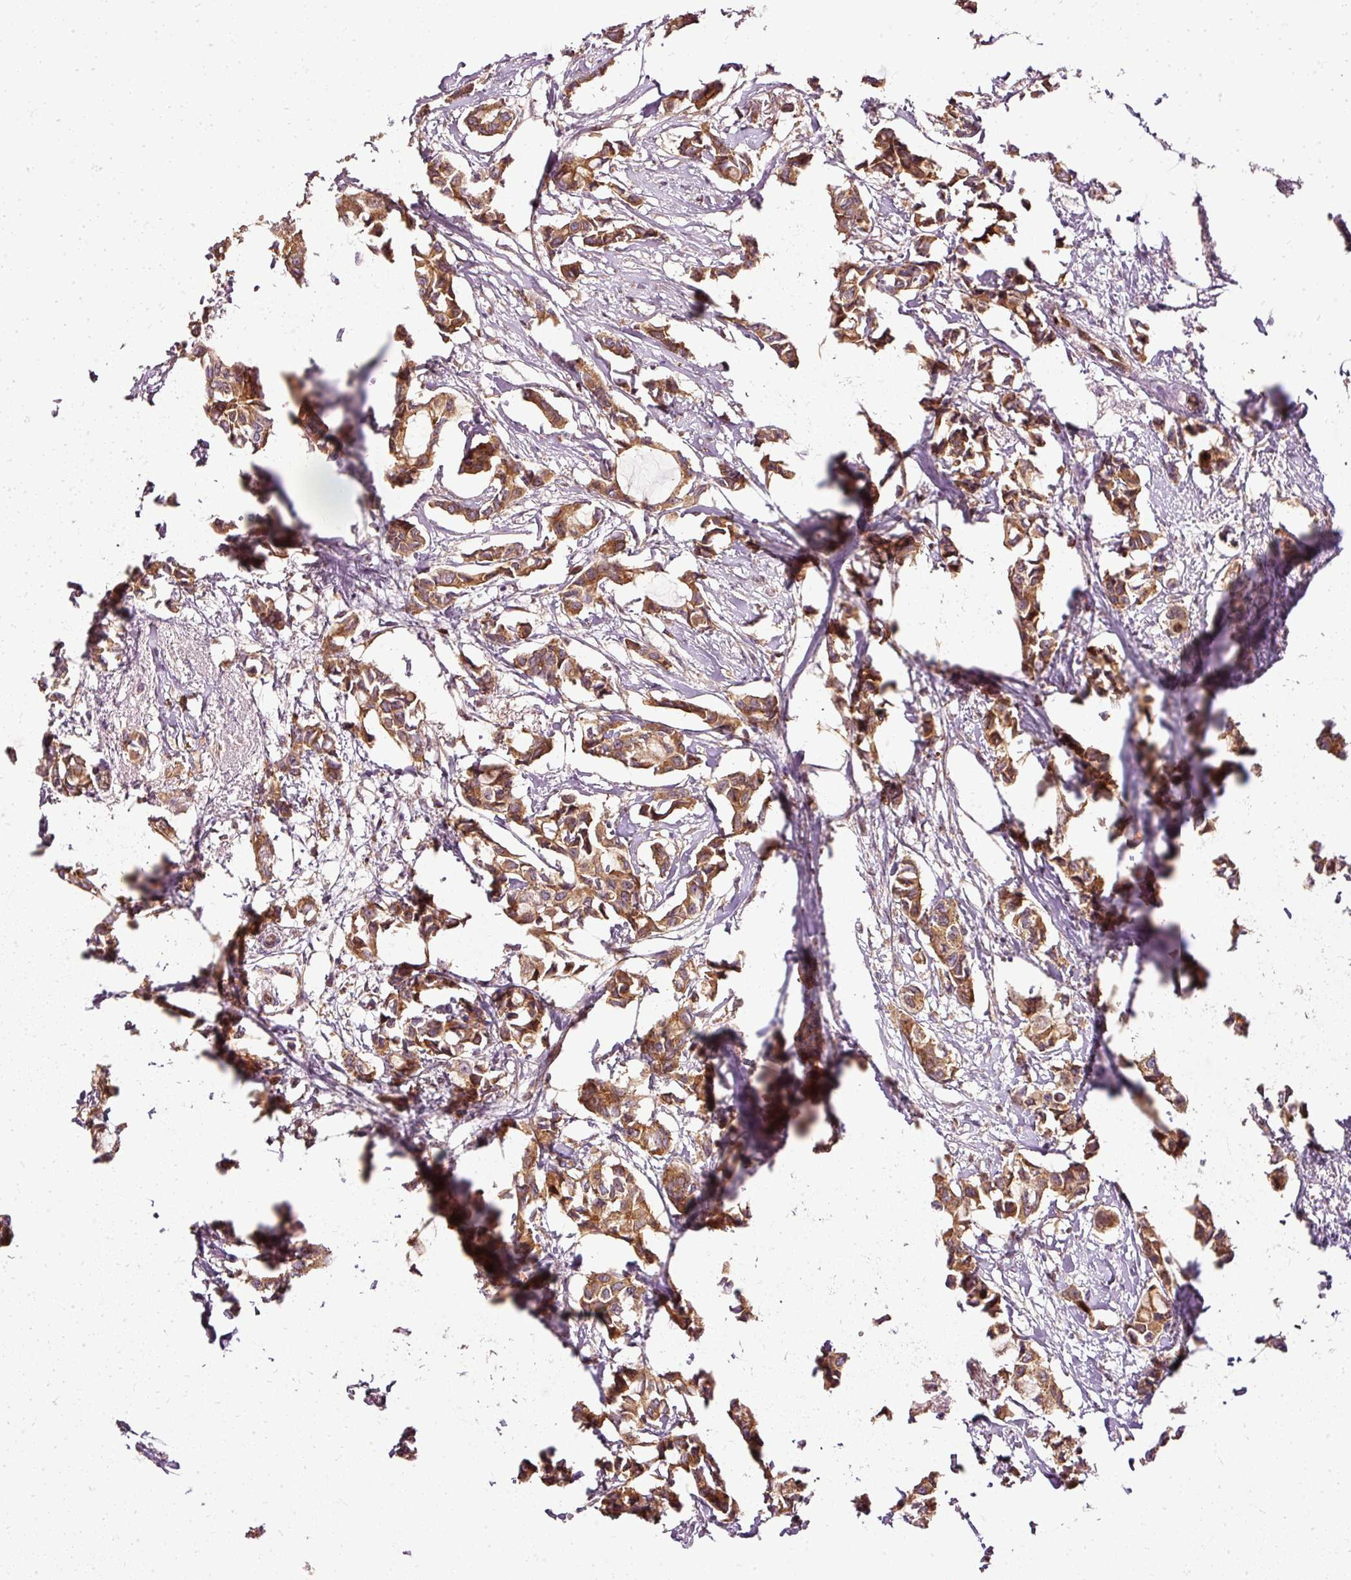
{"staining": {"intensity": "strong", "quantity": ">75%", "location": "cytoplasmic/membranous"}, "tissue": "breast cancer", "cell_type": "Tumor cells", "image_type": "cancer", "snomed": [{"axis": "morphology", "description": "Duct carcinoma"}, {"axis": "topography", "description": "Breast"}], "caption": "The image exhibits a brown stain indicating the presence of a protein in the cytoplasmic/membranous of tumor cells in breast cancer.", "gene": "NAPA", "patient": {"sex": "female", "age": 73}}